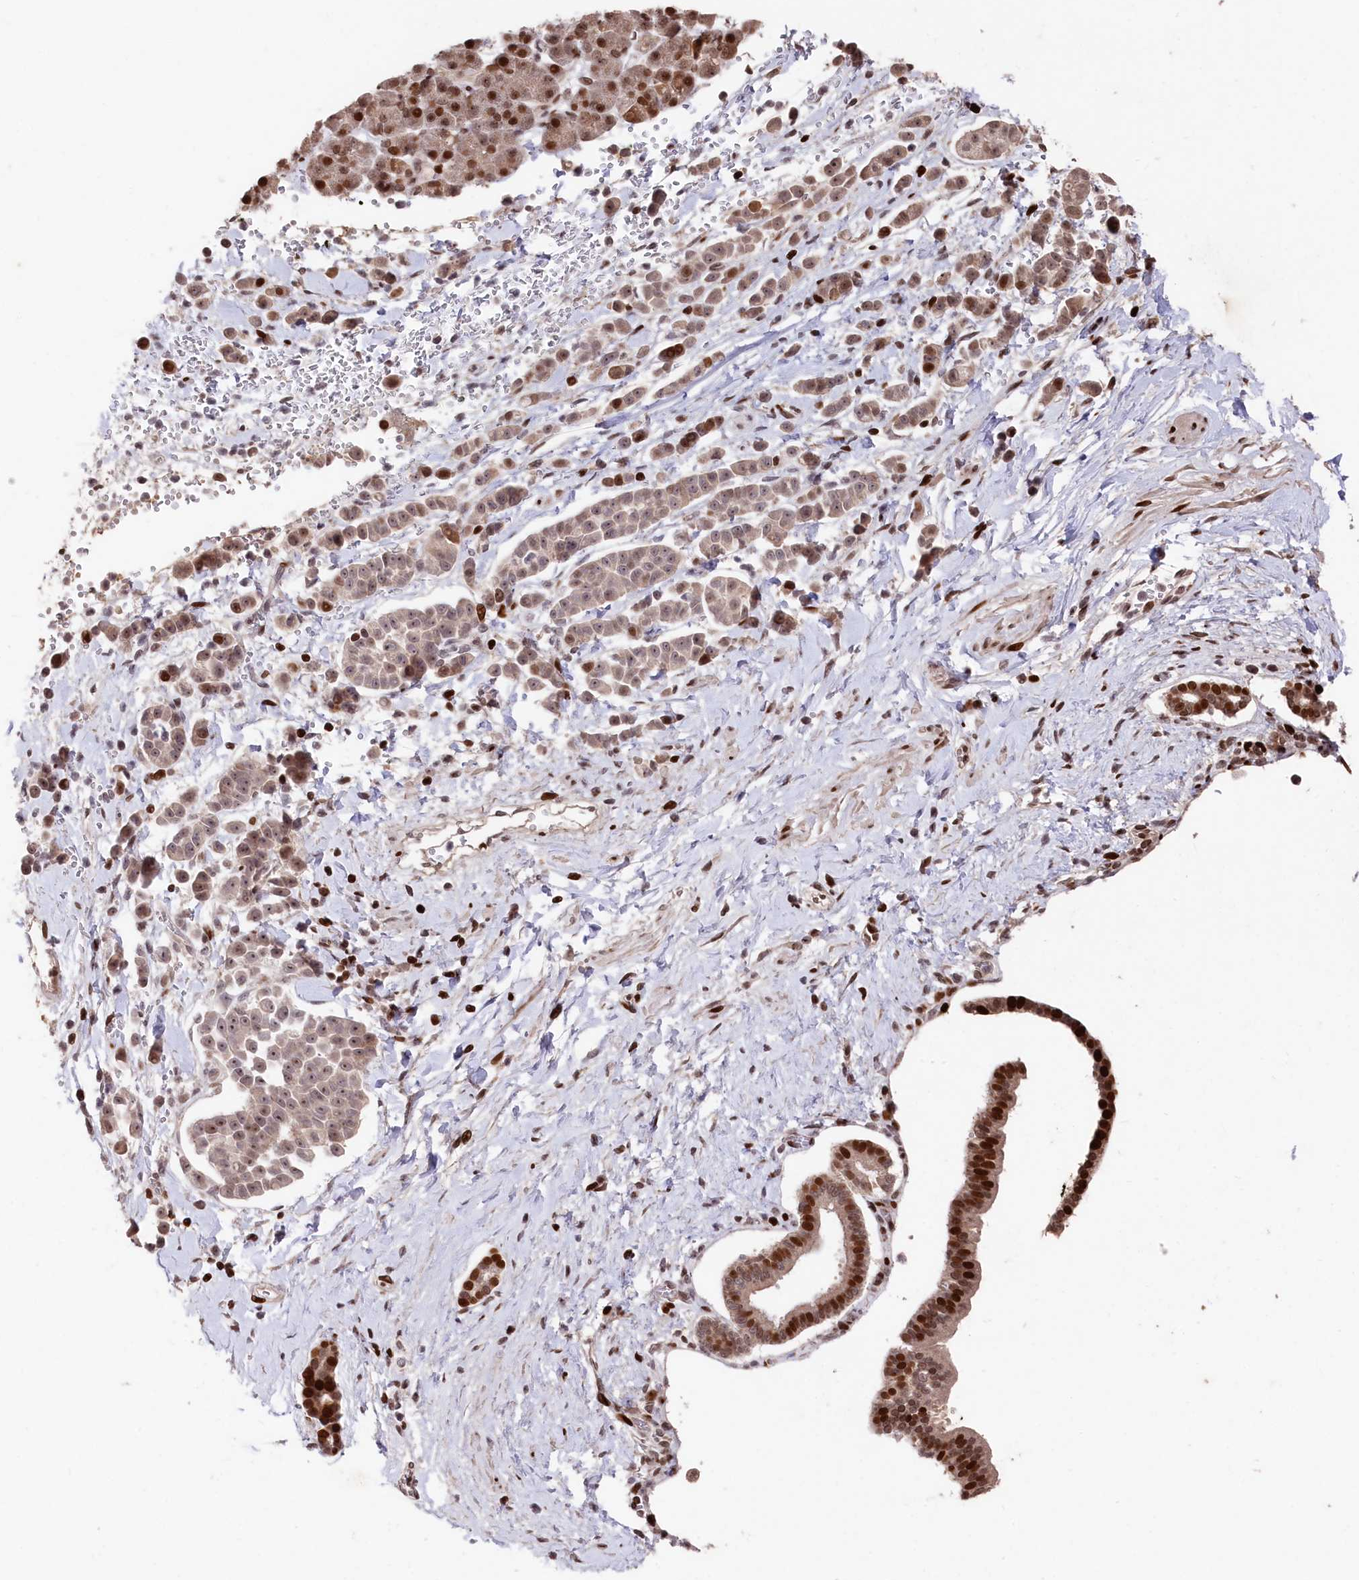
{"staining": {"intensity": "strong", "quantity": "<25%", "location": "nuclear"}, "tissue": "pancreatic cancer", "cell_type": "Tumor cells", "image_type": "cancer", "snomed": [{"axis": "morphology", "description": "Normal tissue, NOS"}, {"axis": "morphology", "description": "Adenocarcinoma, NOS"}, {"axis": "topography", "description": "Pancreas"}], "caption": "Human pancreatic adenocarcinoma stained with a protein marker exhibits strong staining in tumor cells.", "gene": "MCF2L2", "patient": {"sex": "female", "age": 64}}